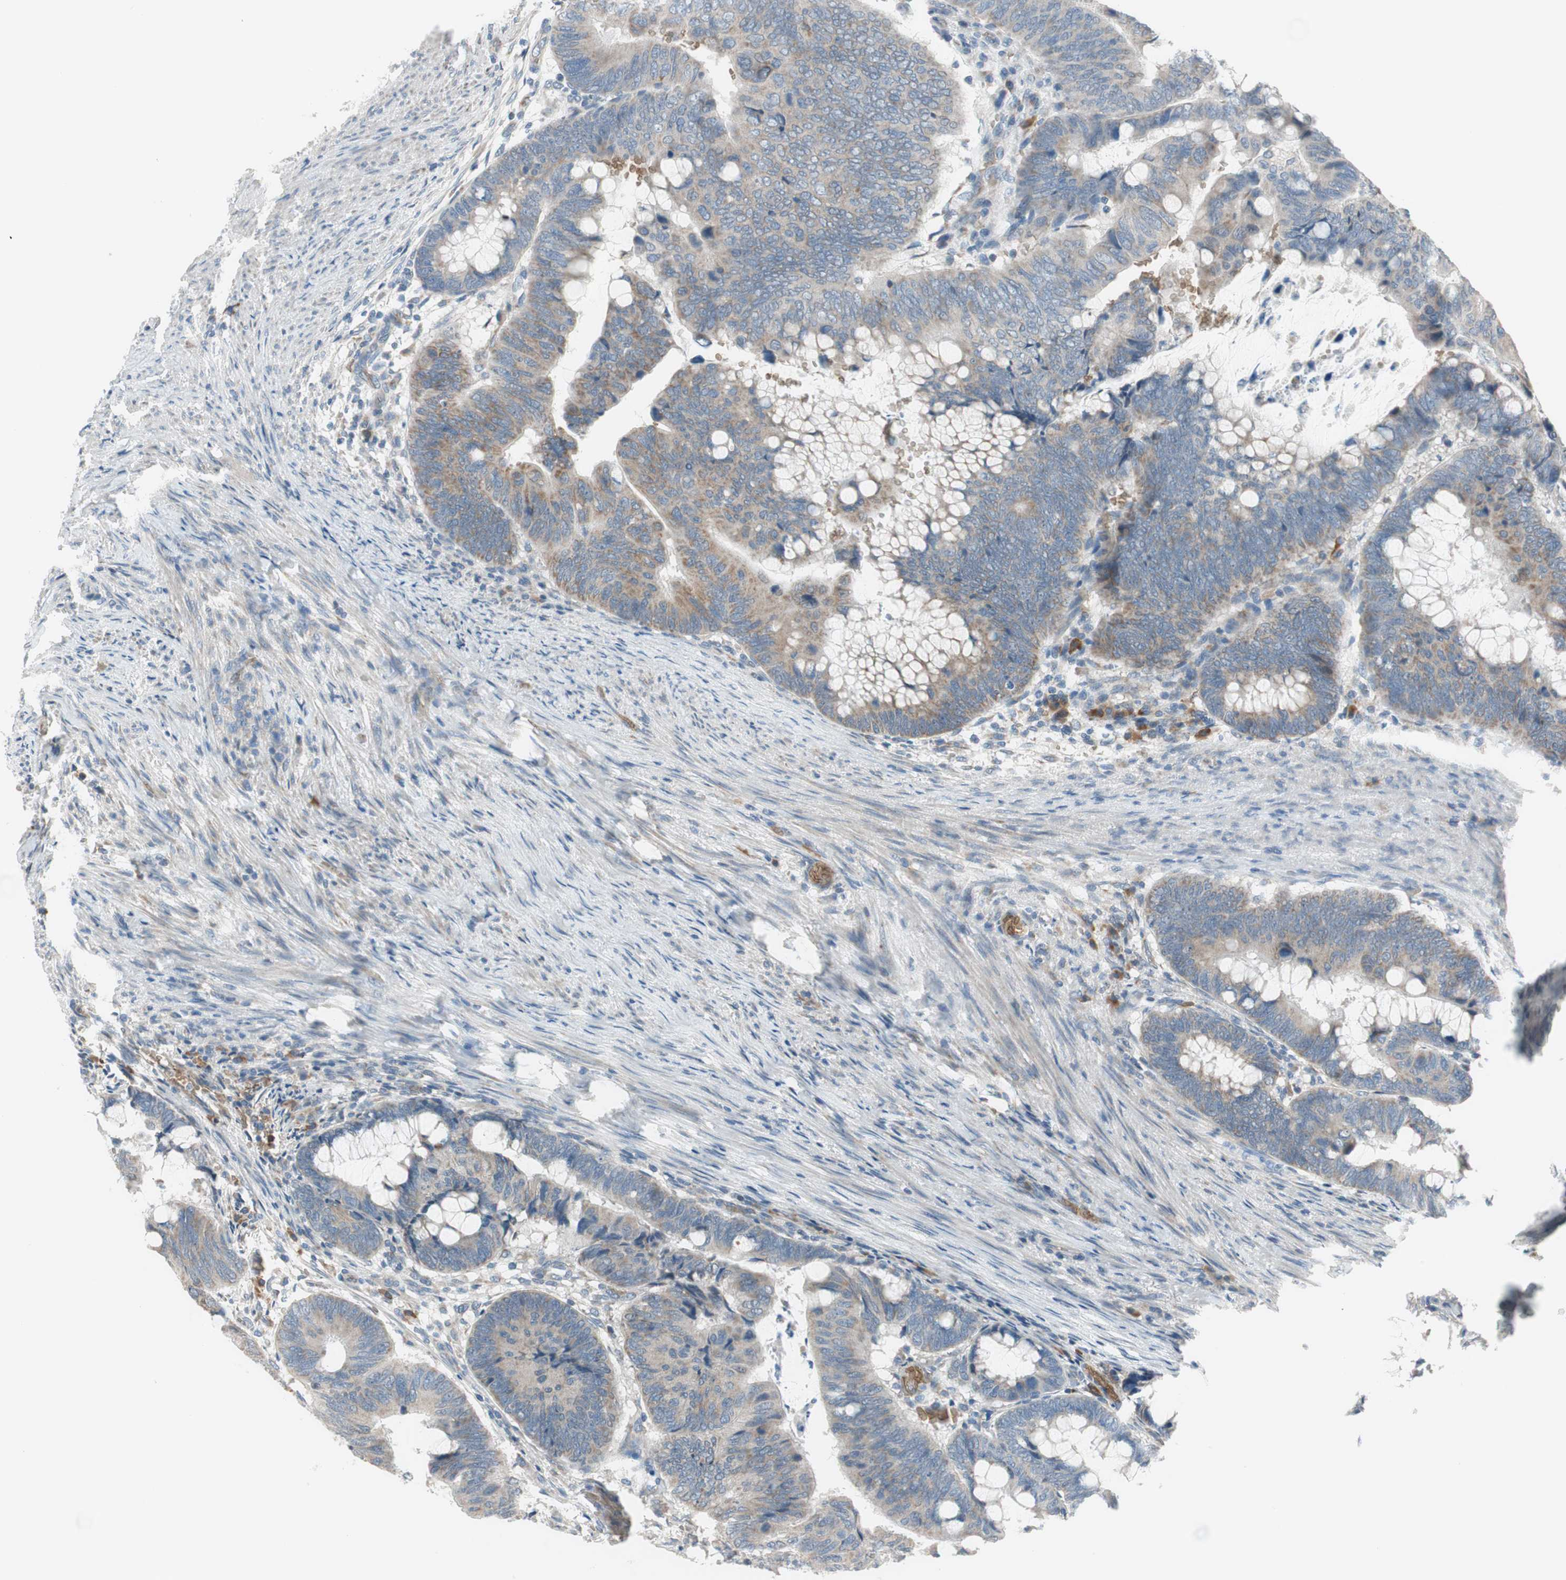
{"staining": {"intensity": "weak", "quantity": ">75%", "location": "cytoplasmic/membranous"}, "tissue": "colorectal cancer", "cell_type": "Tumor cells", "image_type": "cancer", "snomed": [{"axis": "morphology", "description": "Normal tissue, NOS"}, {"axis": "morphology", "description": "Adenocarcinoma, NOS"}, {"axis": "topography", "description": "Rectum"}, {"axis": "topography", "description": "Peripheral nerve tissue"}], "caption": "Immunohistochemistry (IHC) (DAB) staining of human colorectal adenocarcinoma shows weak cytoplasmic/membranous protein expression in approximately >75% of tumor cells.", "gene": "GYPC", "patient": {"sex": "male", "age": 92}}